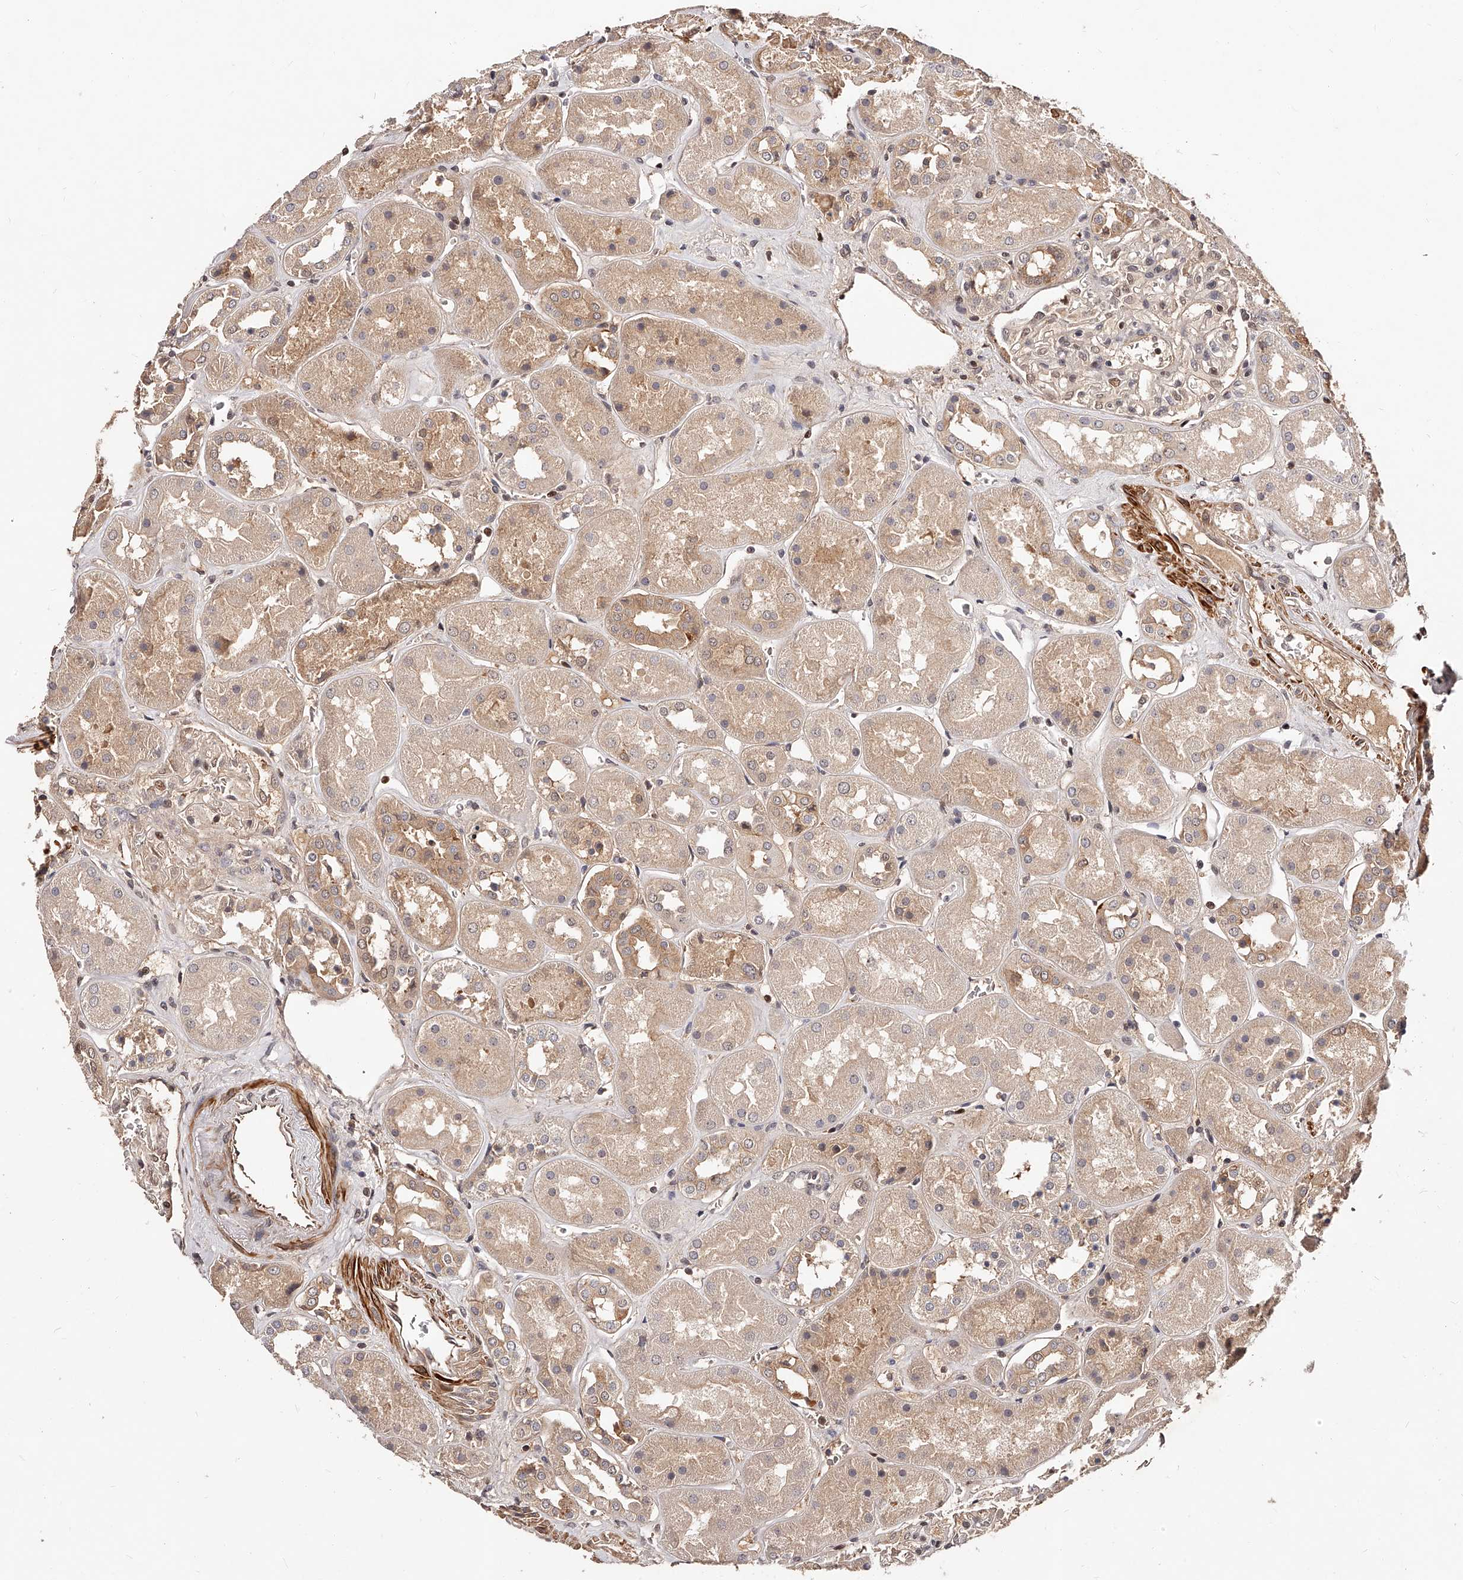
{"staining": {"intensity": "weak", "quantity": "<25%", "location": "cytoplasmic/membranous,nuclear"}, "tissue": "kidney", "cell_type": "Cells in glomeruli", "image_type": "normal", "snomed": [{"axis": "morphology", "description": "Normal tissue, NOS"}, {"axis": "topography", "description": "Kidney"}], "caption": "Immunohistochemistry (IHC) photomicrograph of normal human kidney stained for a protein (brown), which shows no staining in cells in glomeruli. (Brightfield microscopy of DAB (3,3'-diaminobenzidine) IHC at high magnification).", "gene": "CUL7", "patient": {"sex": "male", "age": 70}}